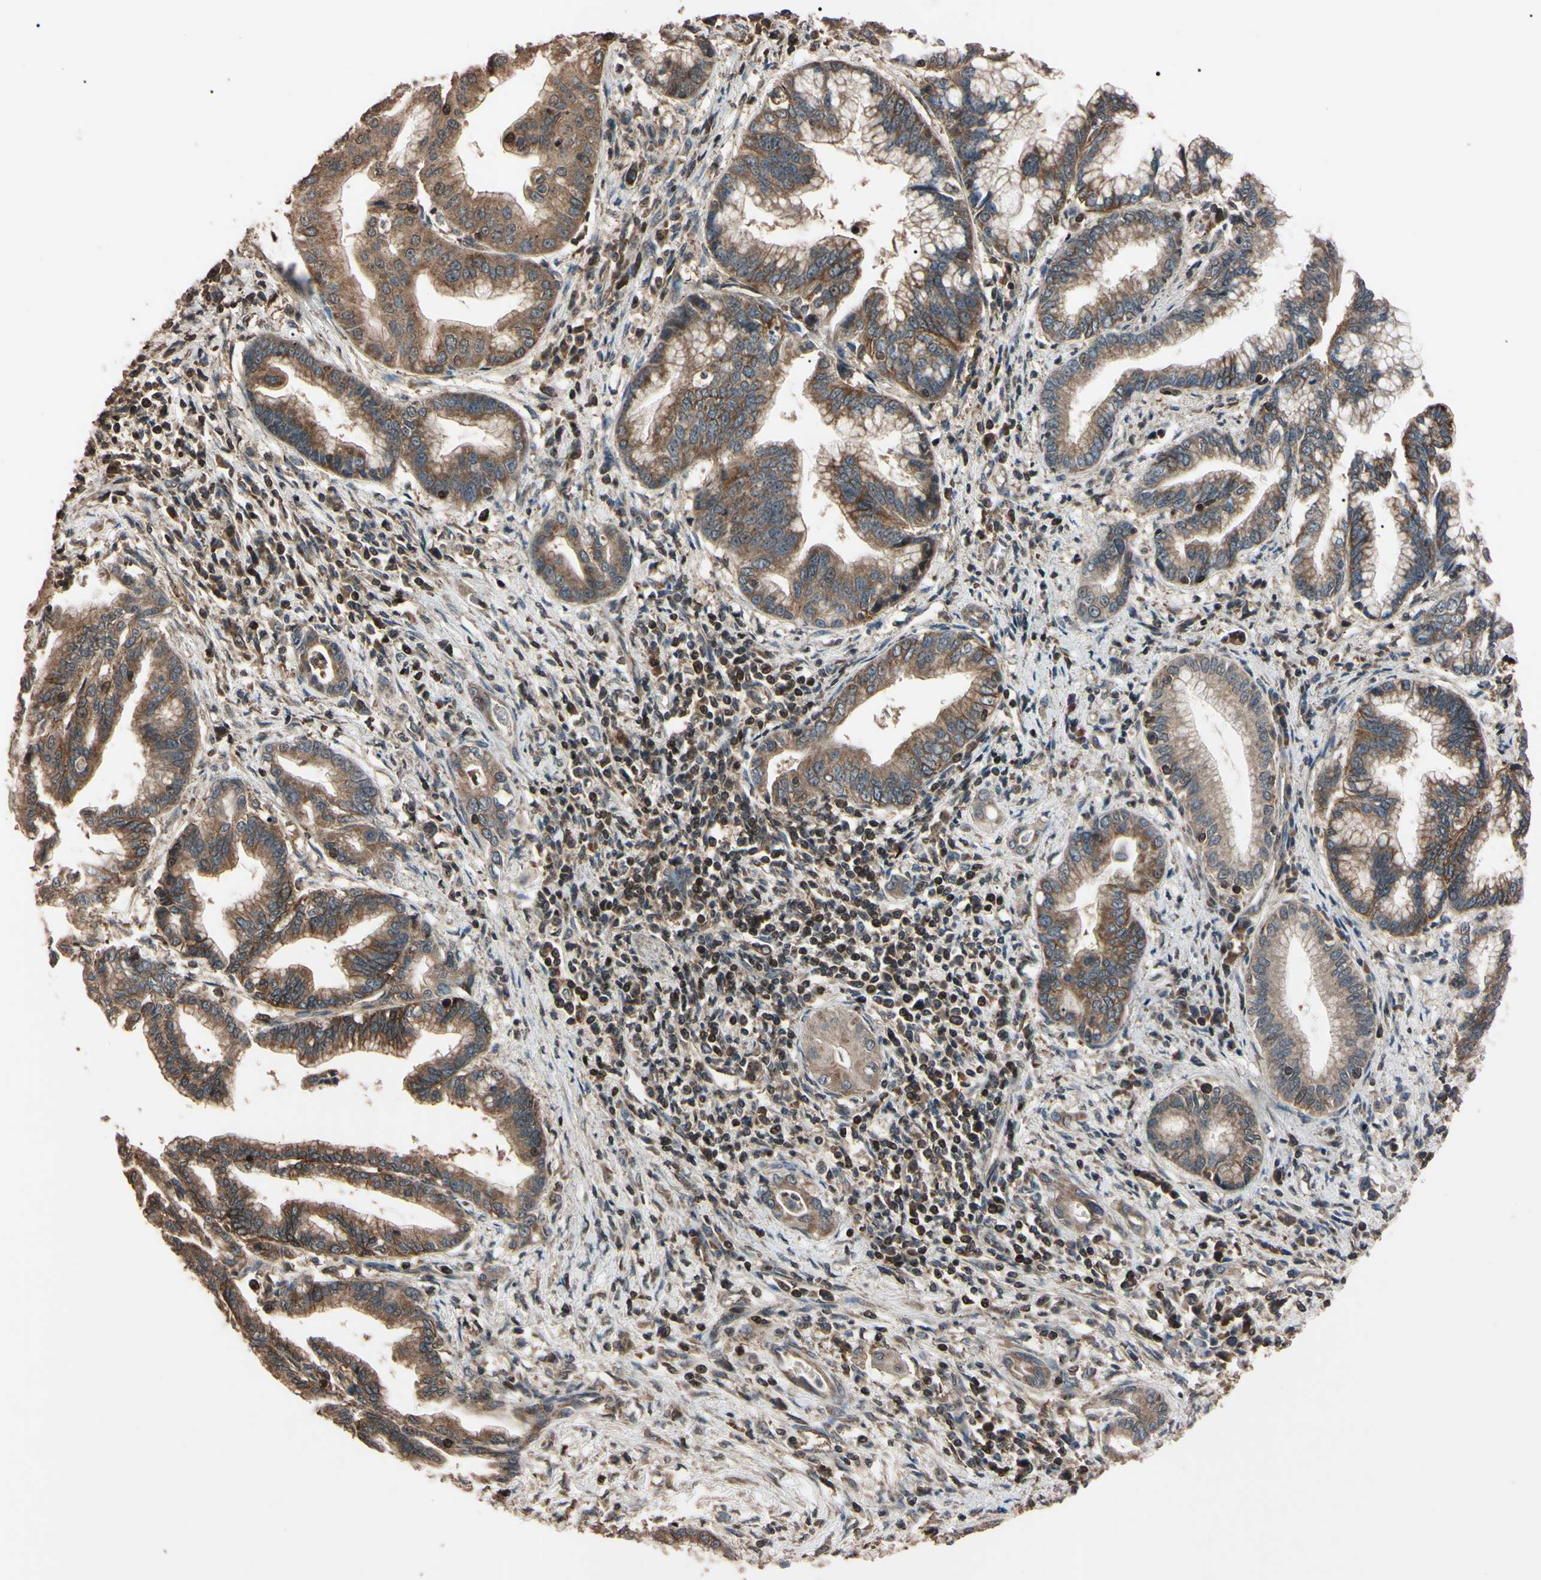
{"staining": {"intensity": "moderate", "quantity": "25%-75%", "location": "cytoplasmic/membranous"}, "tissue": "pancreatic cancer", "cell_type": "Tumor cells", "image_type": "cancer", "snomed": [{"axis": "morphology", "description": "Adenocarcinoma, NOS"}, {"axis": "topography", "description": "Pancreas"}], "caption": "This is a micrograph of IHC staining of adenocarcinoma (pancreatic), which shows moderate positivity in the cytoplasmic/membranous of tumor cells.", "gene": "TNFRSF1A", "patient": {"sex": "female", "age": 64}}